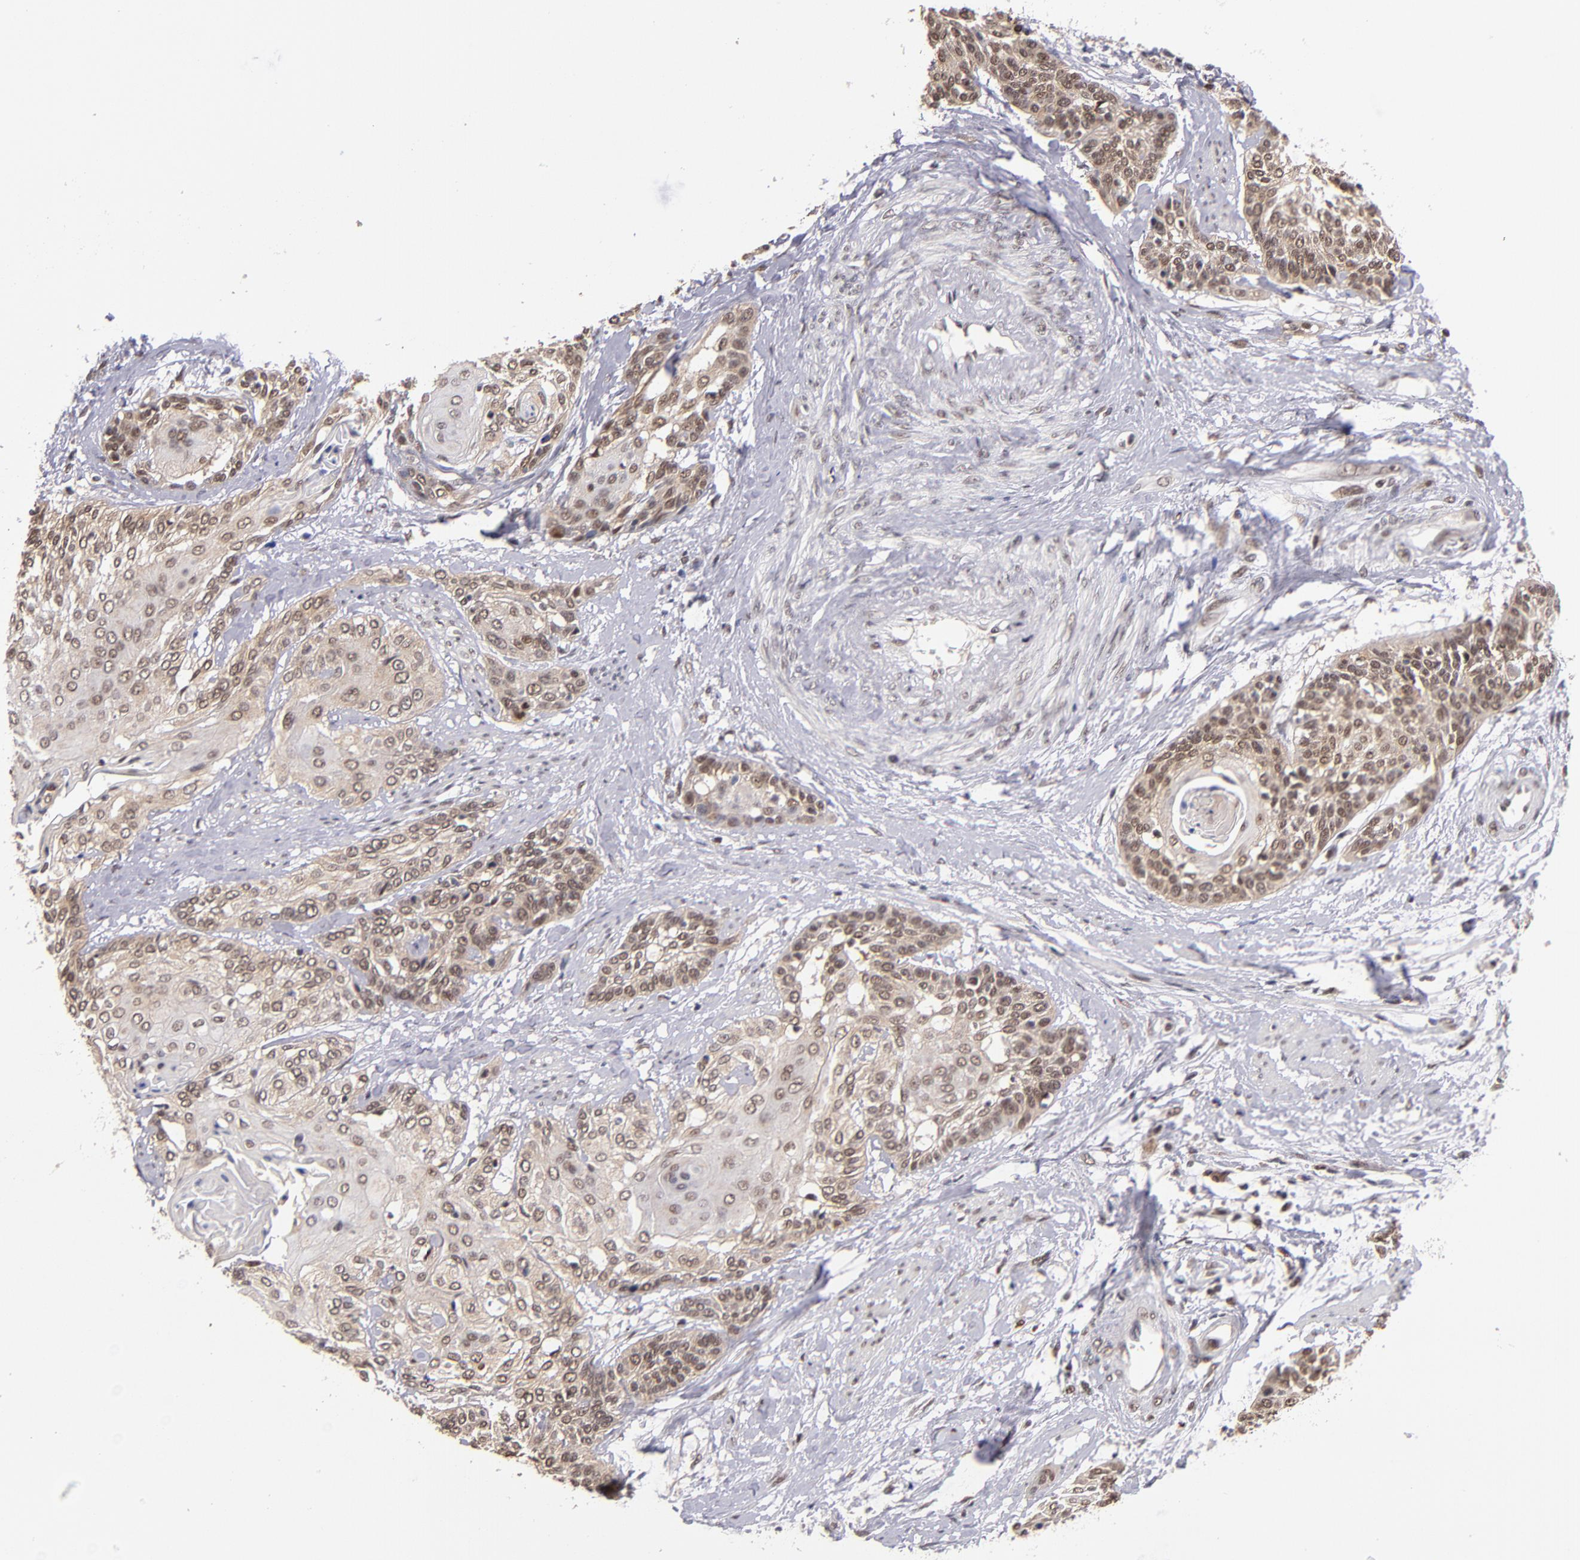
{"staining": {"intensity": "moderate", "quantity": ">75%", "location": "nuclear"}, "tissue": "cervical cancer", "cell_type": "Tumor cells", "image_type": "cancer", "snomed": [{"axis": "morphology", "description": "Squamous cell carcinoma, NOS"}, {"axis": "topography", "description": "Cervix"}], "caption": "This is a histology image of IHC staining of cervical cancer (squamous cell carcinoma), which shows moderate expression in the nuclear of tumor cells.", "gene": "EP300", "patient": {"sex": "female", "age": 57}}